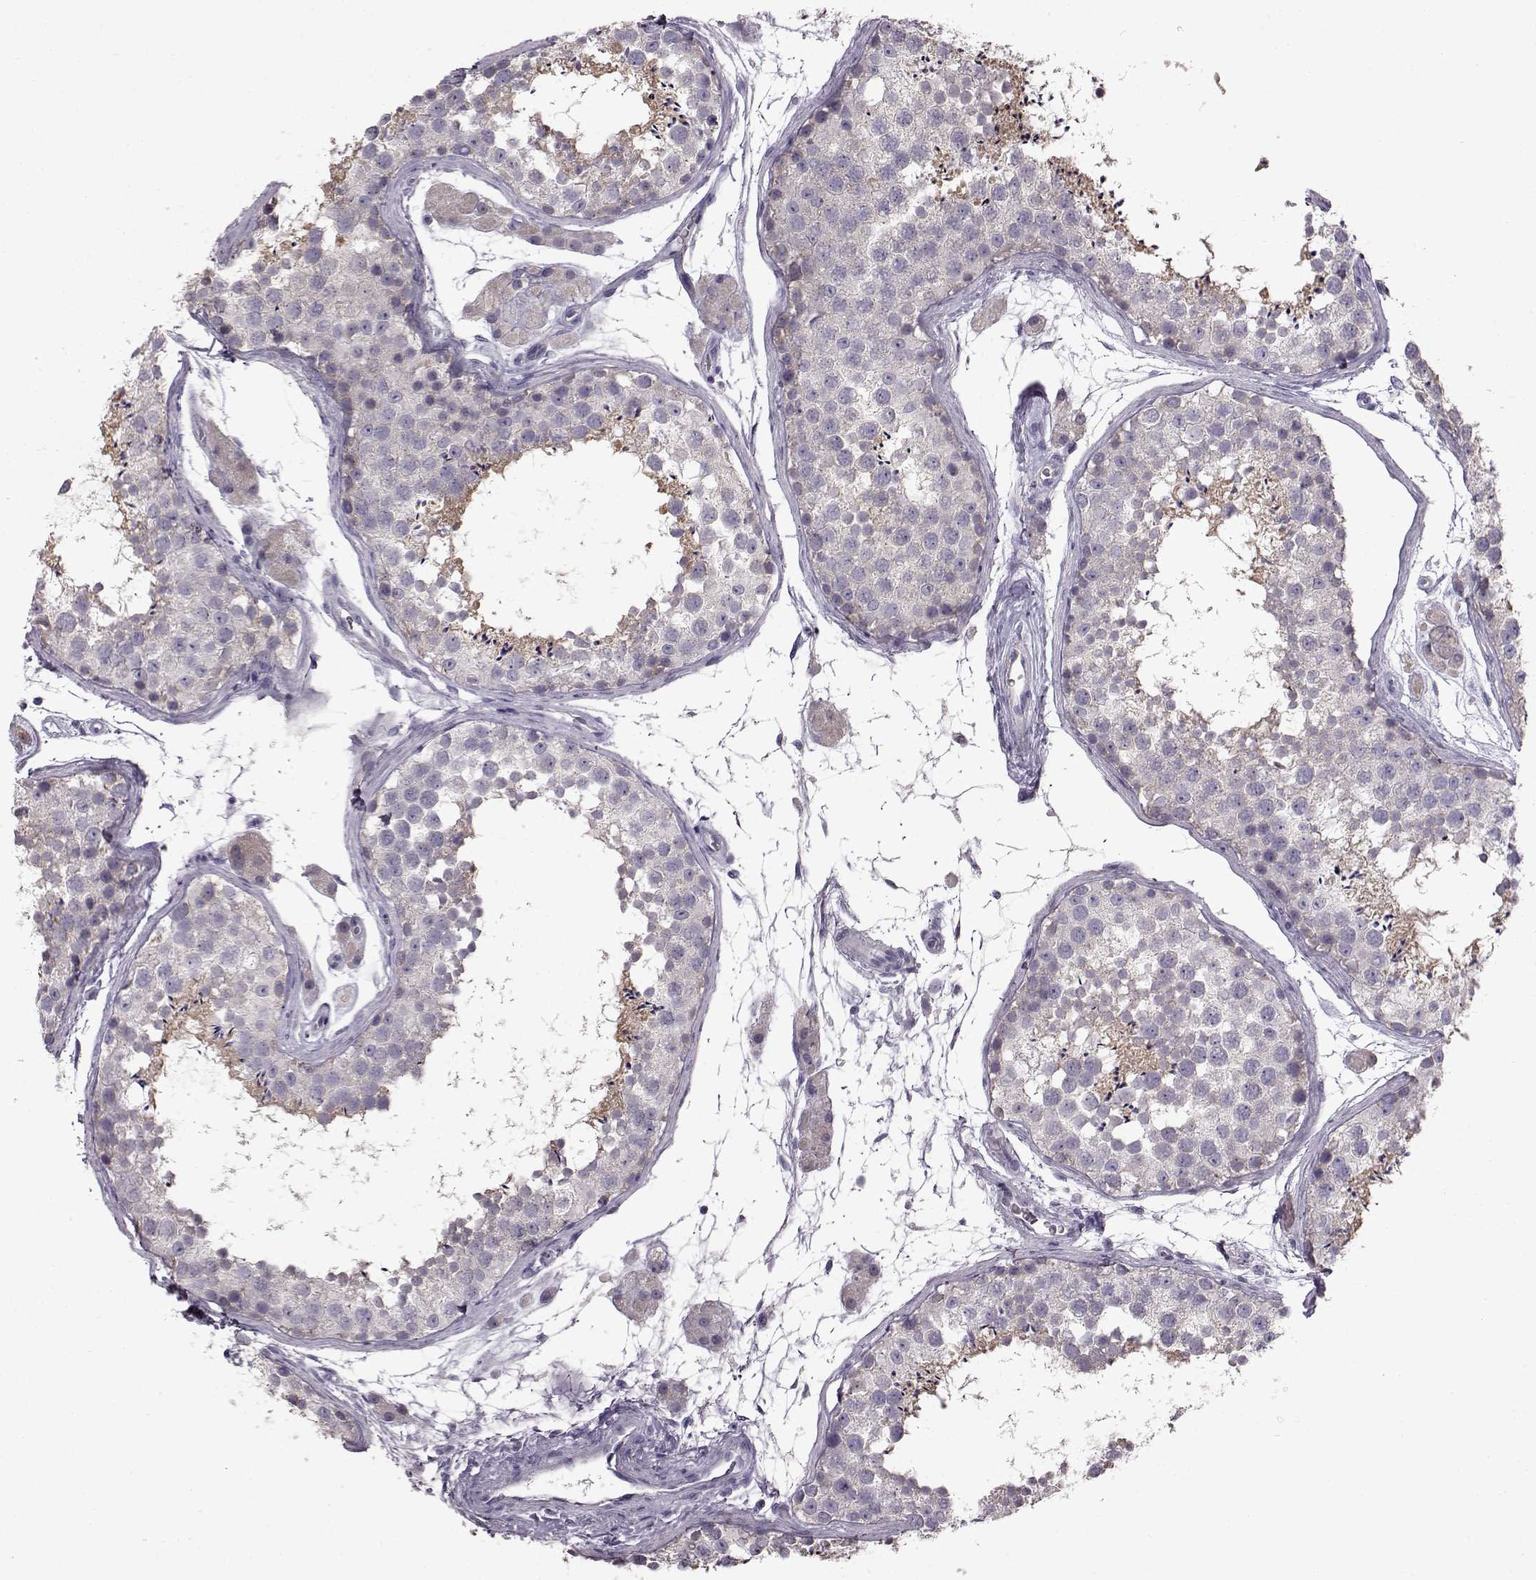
{"staining": {"intensity": "weak", "quantity": "<25%", "location": "cytoplasmic/membranous"}, "tissue": "testis", "cell_type": "Cells in seminiferous ducts", "image_type": "normal", "snomed": [{"axis": "morphology", "description": "Normal tissue, NOS"}, {"axis": "topography", "description": "Testis"}], "caption": "Image shows no significant protein positivity in cells in seminiferous ducts of normal testis.", "gene": "ADGRG2", "patient": {"sex": "male", "age": 41}}